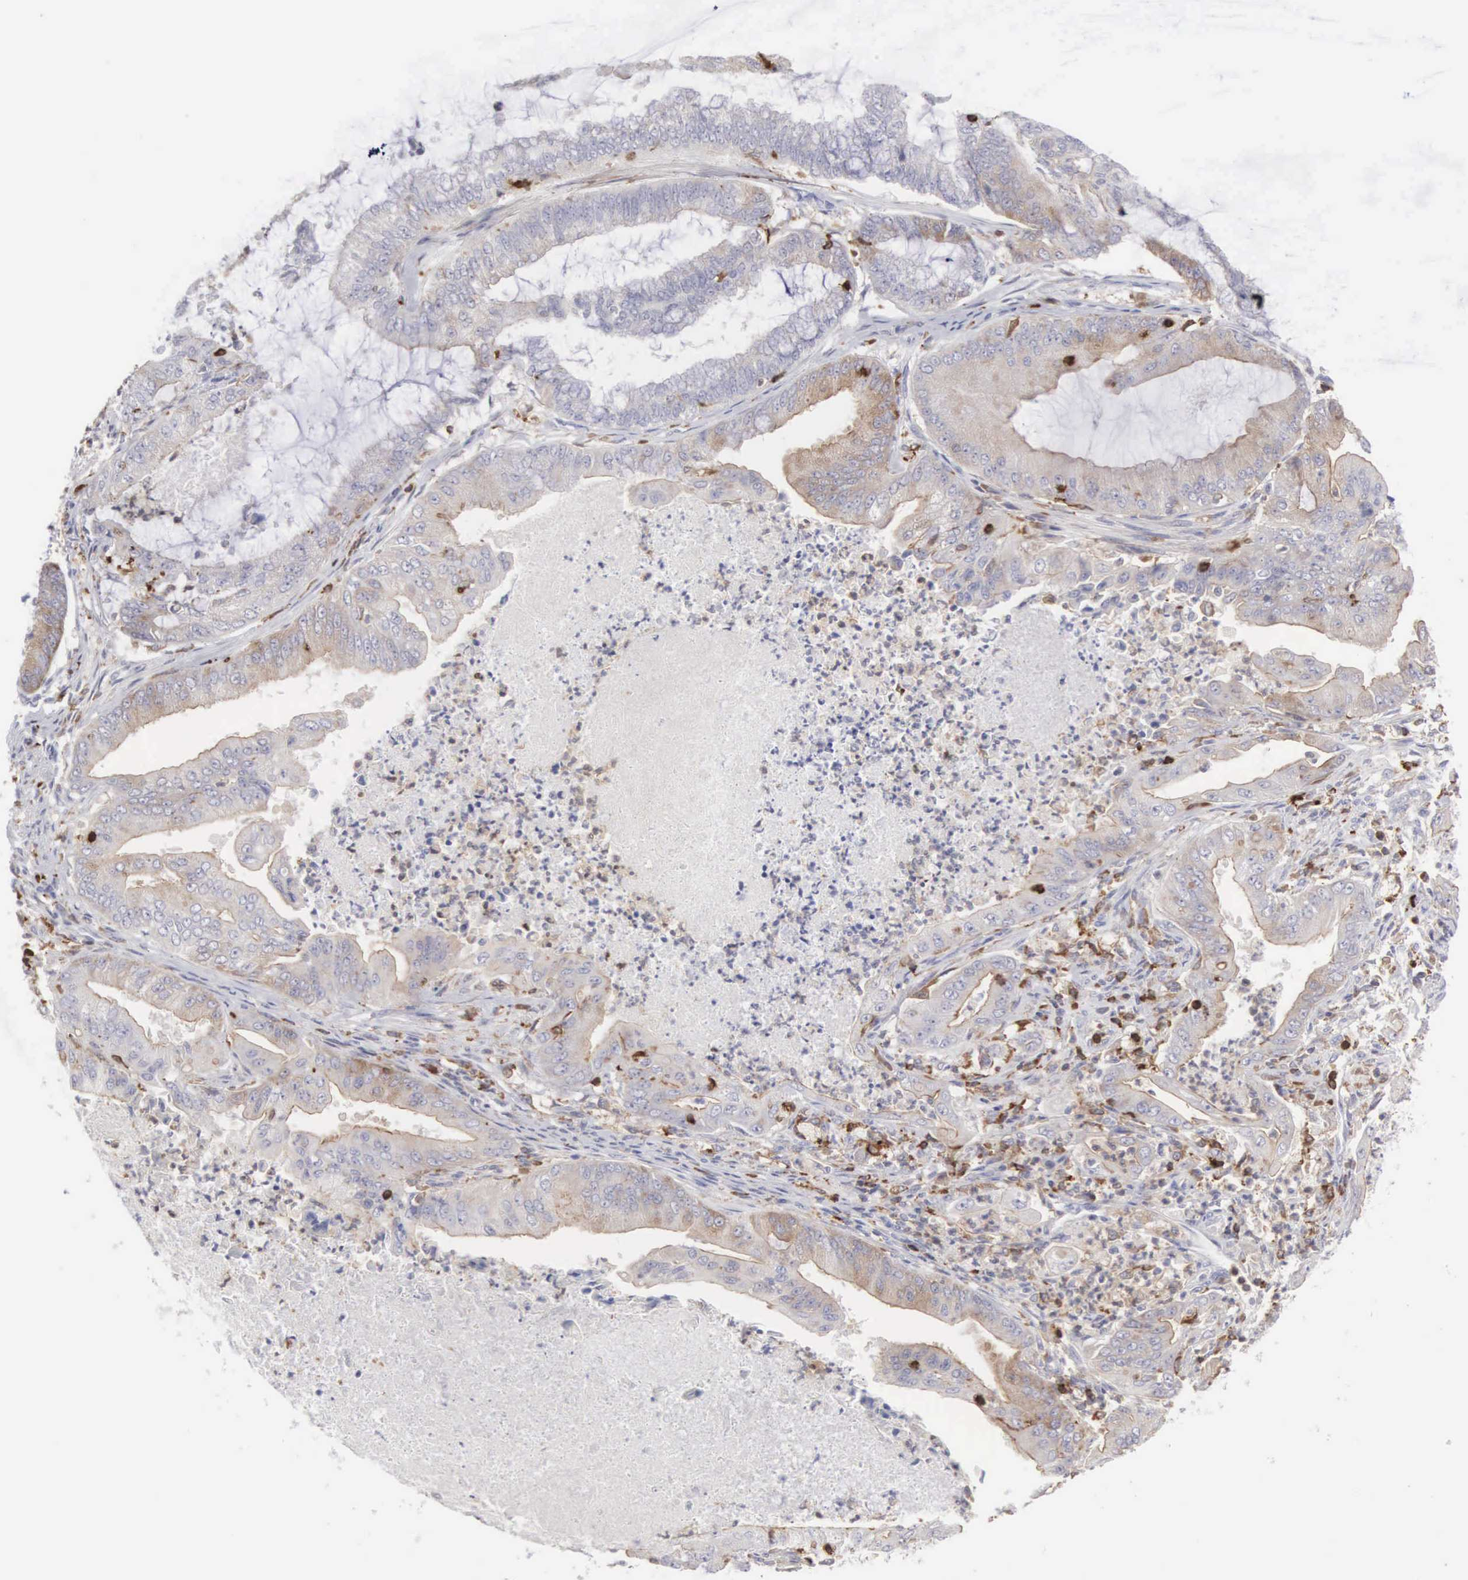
{"staining": {"intensity": "weak", "quantity": "25%-75%", "location": "cytoplasmic/membranous"}, "tissue": "endometrial cancer", "cell_type": "Tumor cells", "image_type": "cancer", "snomed": [{"axis": "morphology", "description": "Adenocarcinoma, NOS"}, {"axis": "topography", "description": "Endometrium"}], "caption": "Endometrial cancer (adenocarcinoma) stained with DAB immunohistochemistry exhibits low levels of weak cytoplasmic/membranous expression in approximately 25%-75% of tumor cells.", "gene": "SH3BP1", "patient": {"sex": "female", "age": 63}}